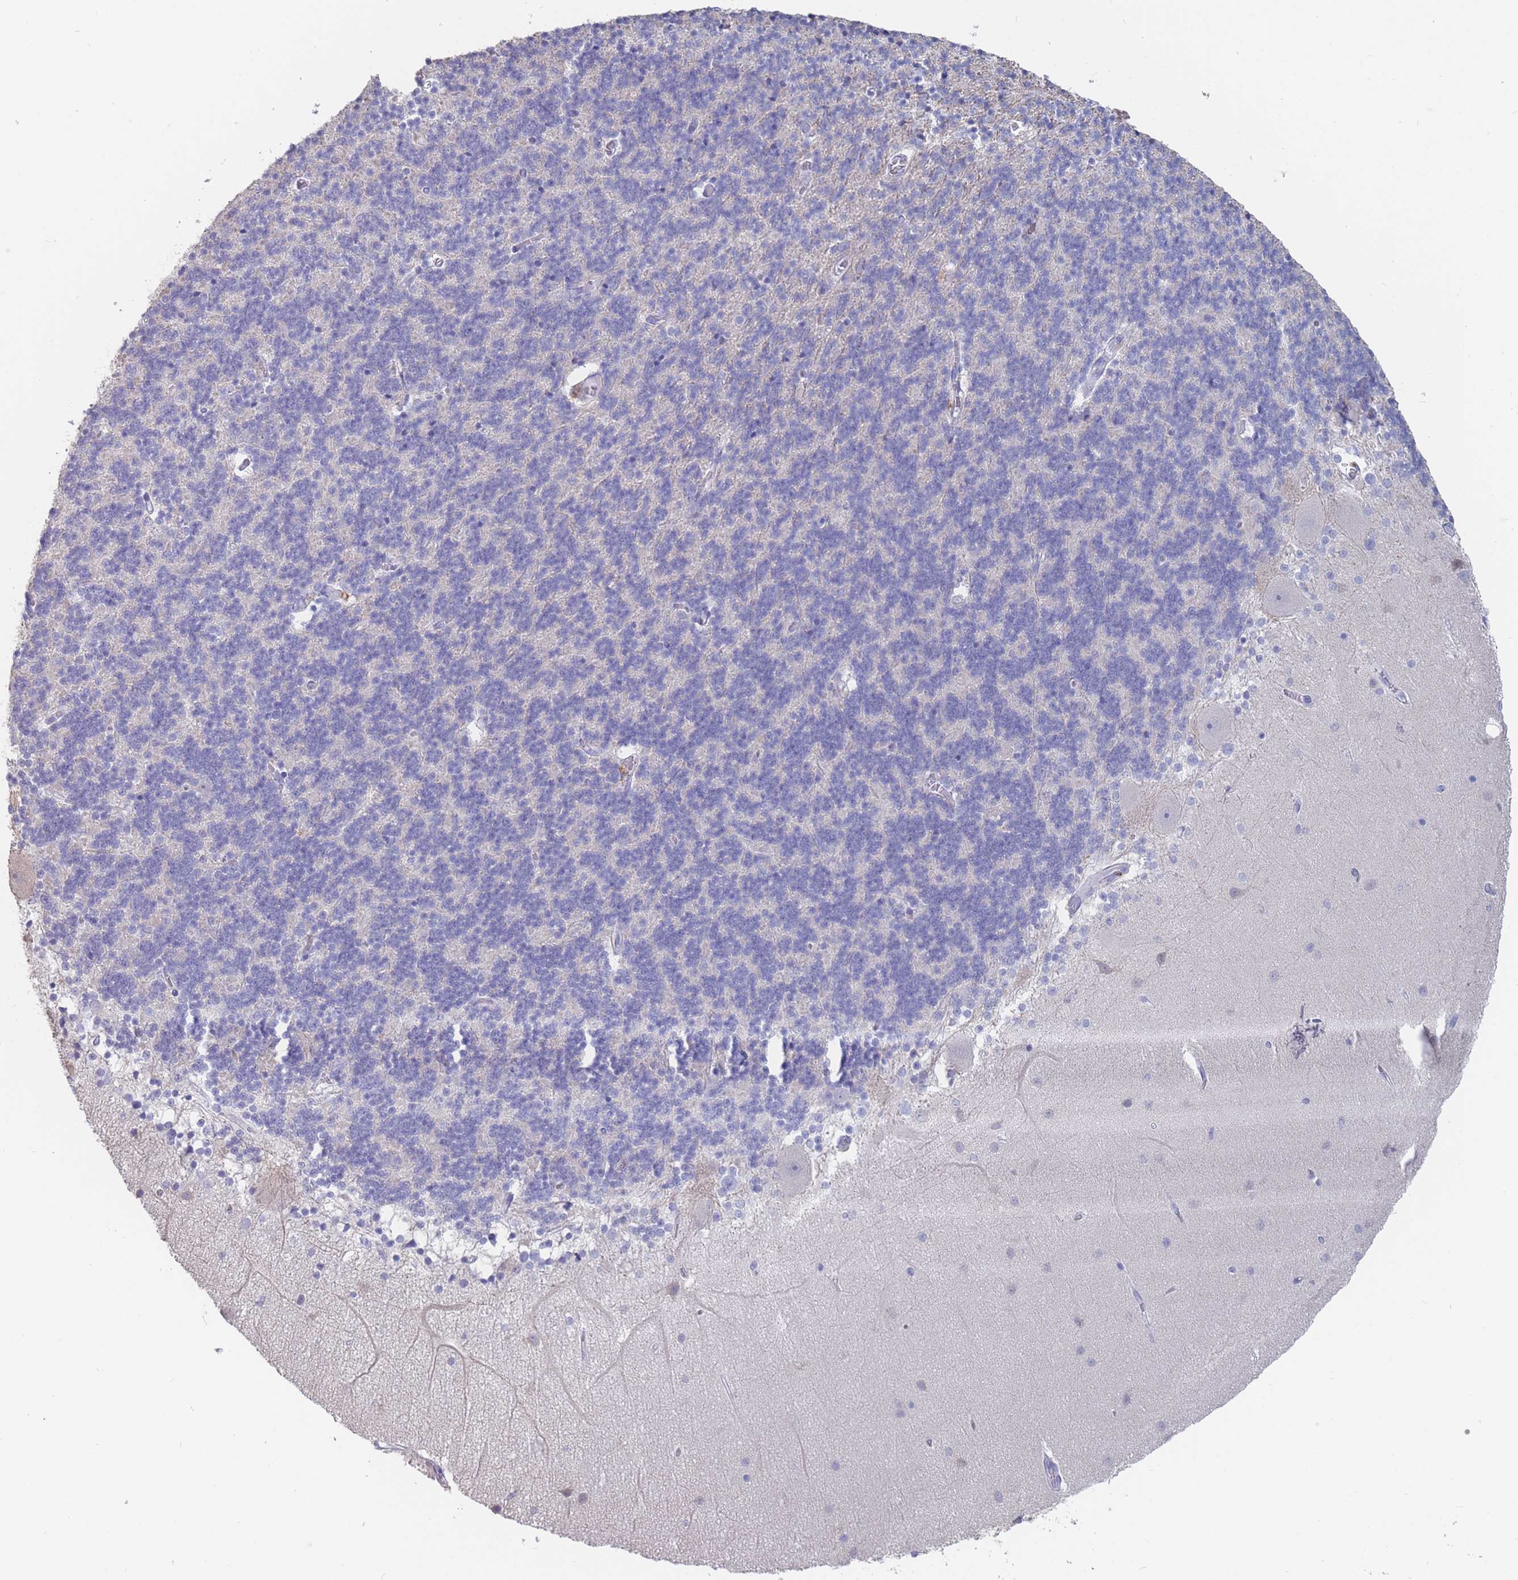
{"staining": {"intensity": "negative", "quantity": "none", "location": "none"}, "tissue": "cerebellum", "cell_type": "Cells in granular layer", "image_type": "normal", "snomed": [{"axis": "morphology", "description": "Normal tissue, NOS"}, {"axis": "topography", "description": "Cerebellum"}], "caption": "DAB immunohistochemical staining of benign human cerebellum exhibits no significant staining in cells in granular layer.", "gene": "CYP51A1", "patient": {"sex": "female", "age": 54}}